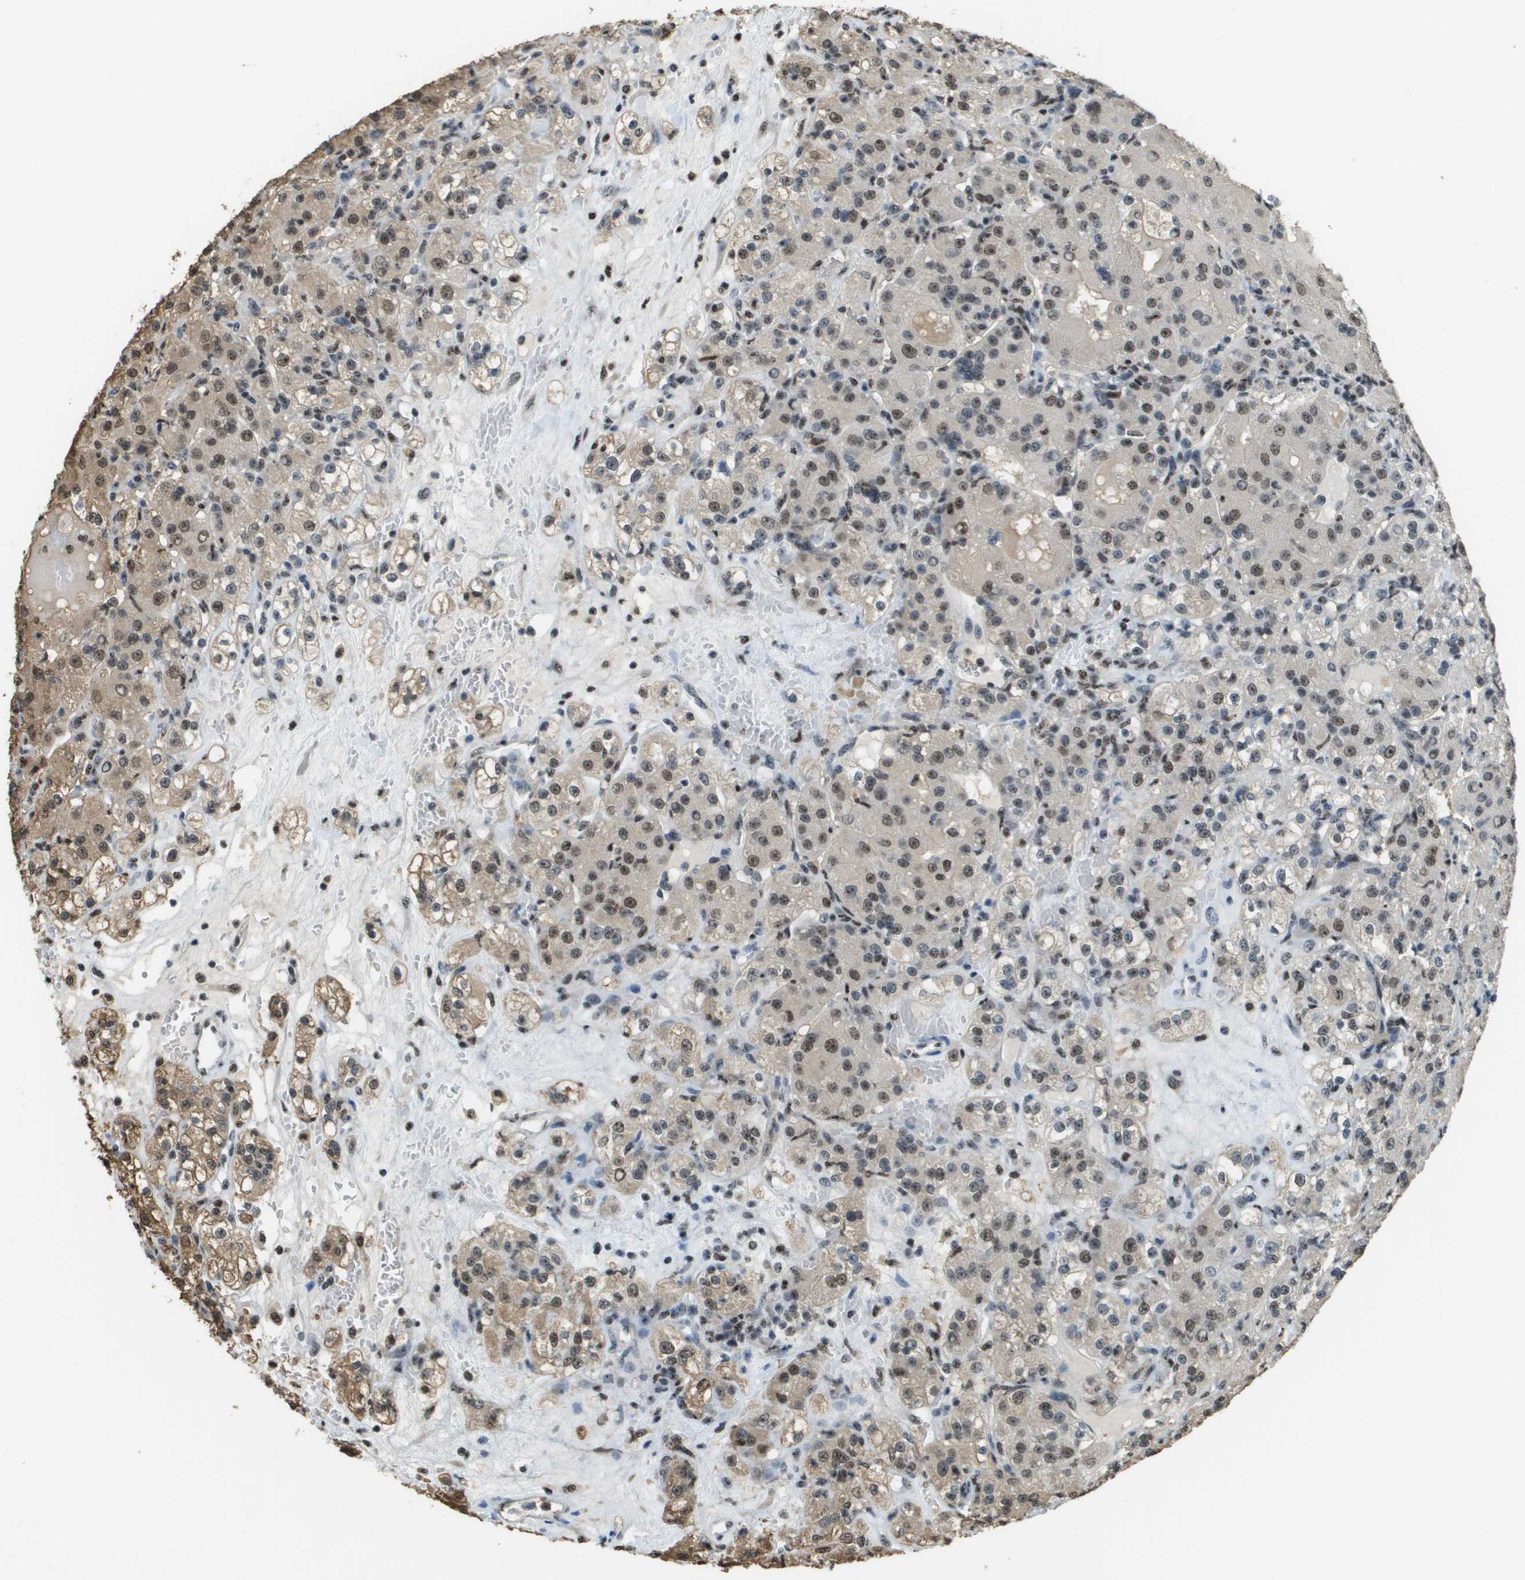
{"staining": {"intensity": "moderate", "quantity": ">75%", "location": "cytoplasmic/membranous,nuclear"}, "tissue": "renal cancer", "cell_type": "Tumor cells", "image_type": "cancer", "snomed": [{"axis": "morphology", "description": "Normal tissue, NOS"}, {"axis": "morphology", "description": "Adenocarcinoma, NOS"}, {"axis": "topography", "description": "Kidney"}], "caption": "Renal cancer stained with DAB (3,3'-diaminobenzidine) immunohistochemistry exhibits medium levels of moderate cytoplasmic/membranous and nuclear staining in about >75% of tumor cells.", "gene": "SP100", "patient": {"sex": "male", "age": 61}}